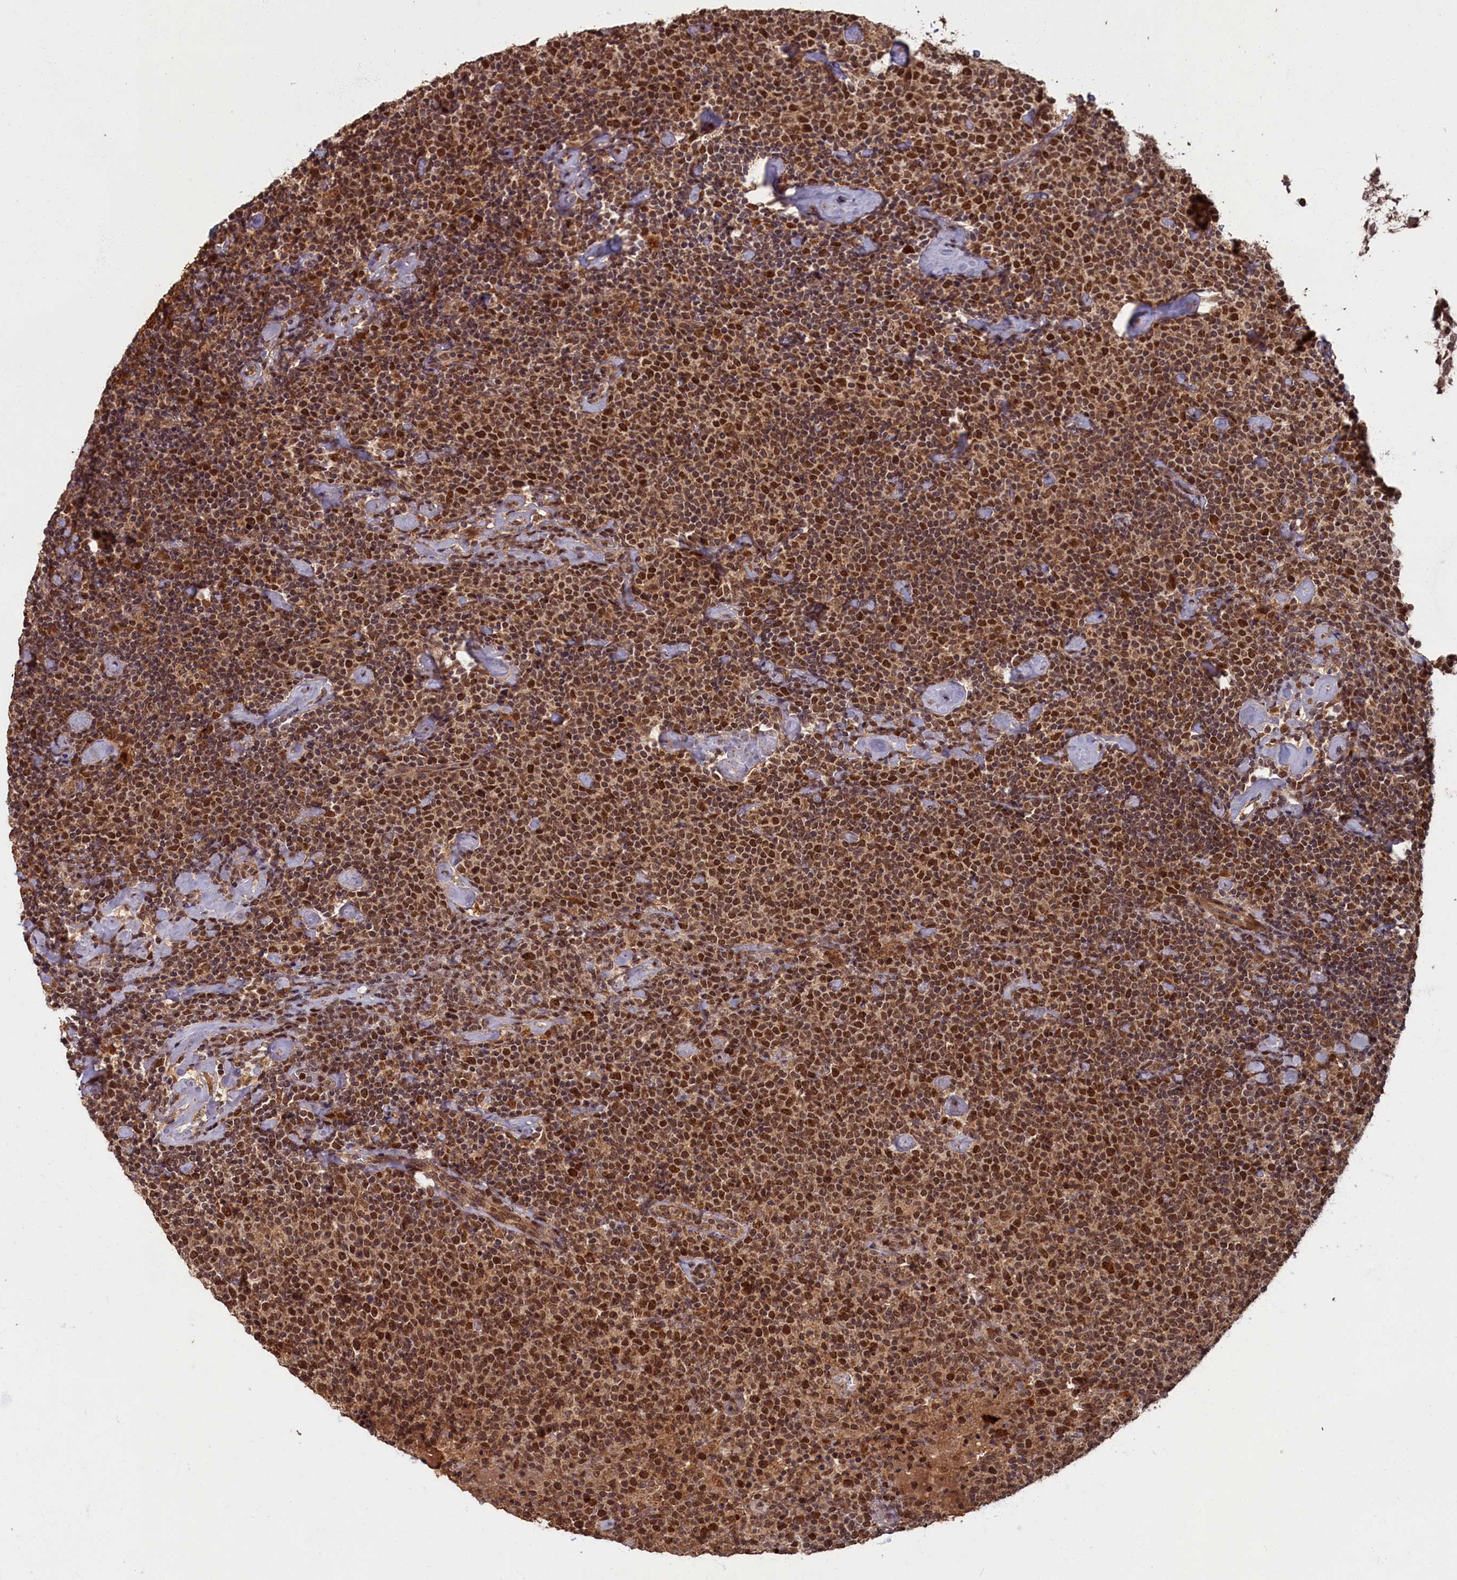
{"staining": {"intensity": "strong", "quantity": ">75%", "location": "nuclear"}, "tissue": "lymphoma", "cell_type": "Tumor cells", "image_type": "cancer", "snomed": [{"axis": "morphology", "description": "Malignant lymphoma, non-Hodgkin's type, High grade"}, {"axis": "topography", "description": "Lymph node"}], "caption": "Human lymphoma stained with a brown dye demonstrates strong nuclear positive positivity in approximately >75% of tumor cells.", "gene": "BRCA1", "patient": {"sex": "male", "age": 61}}